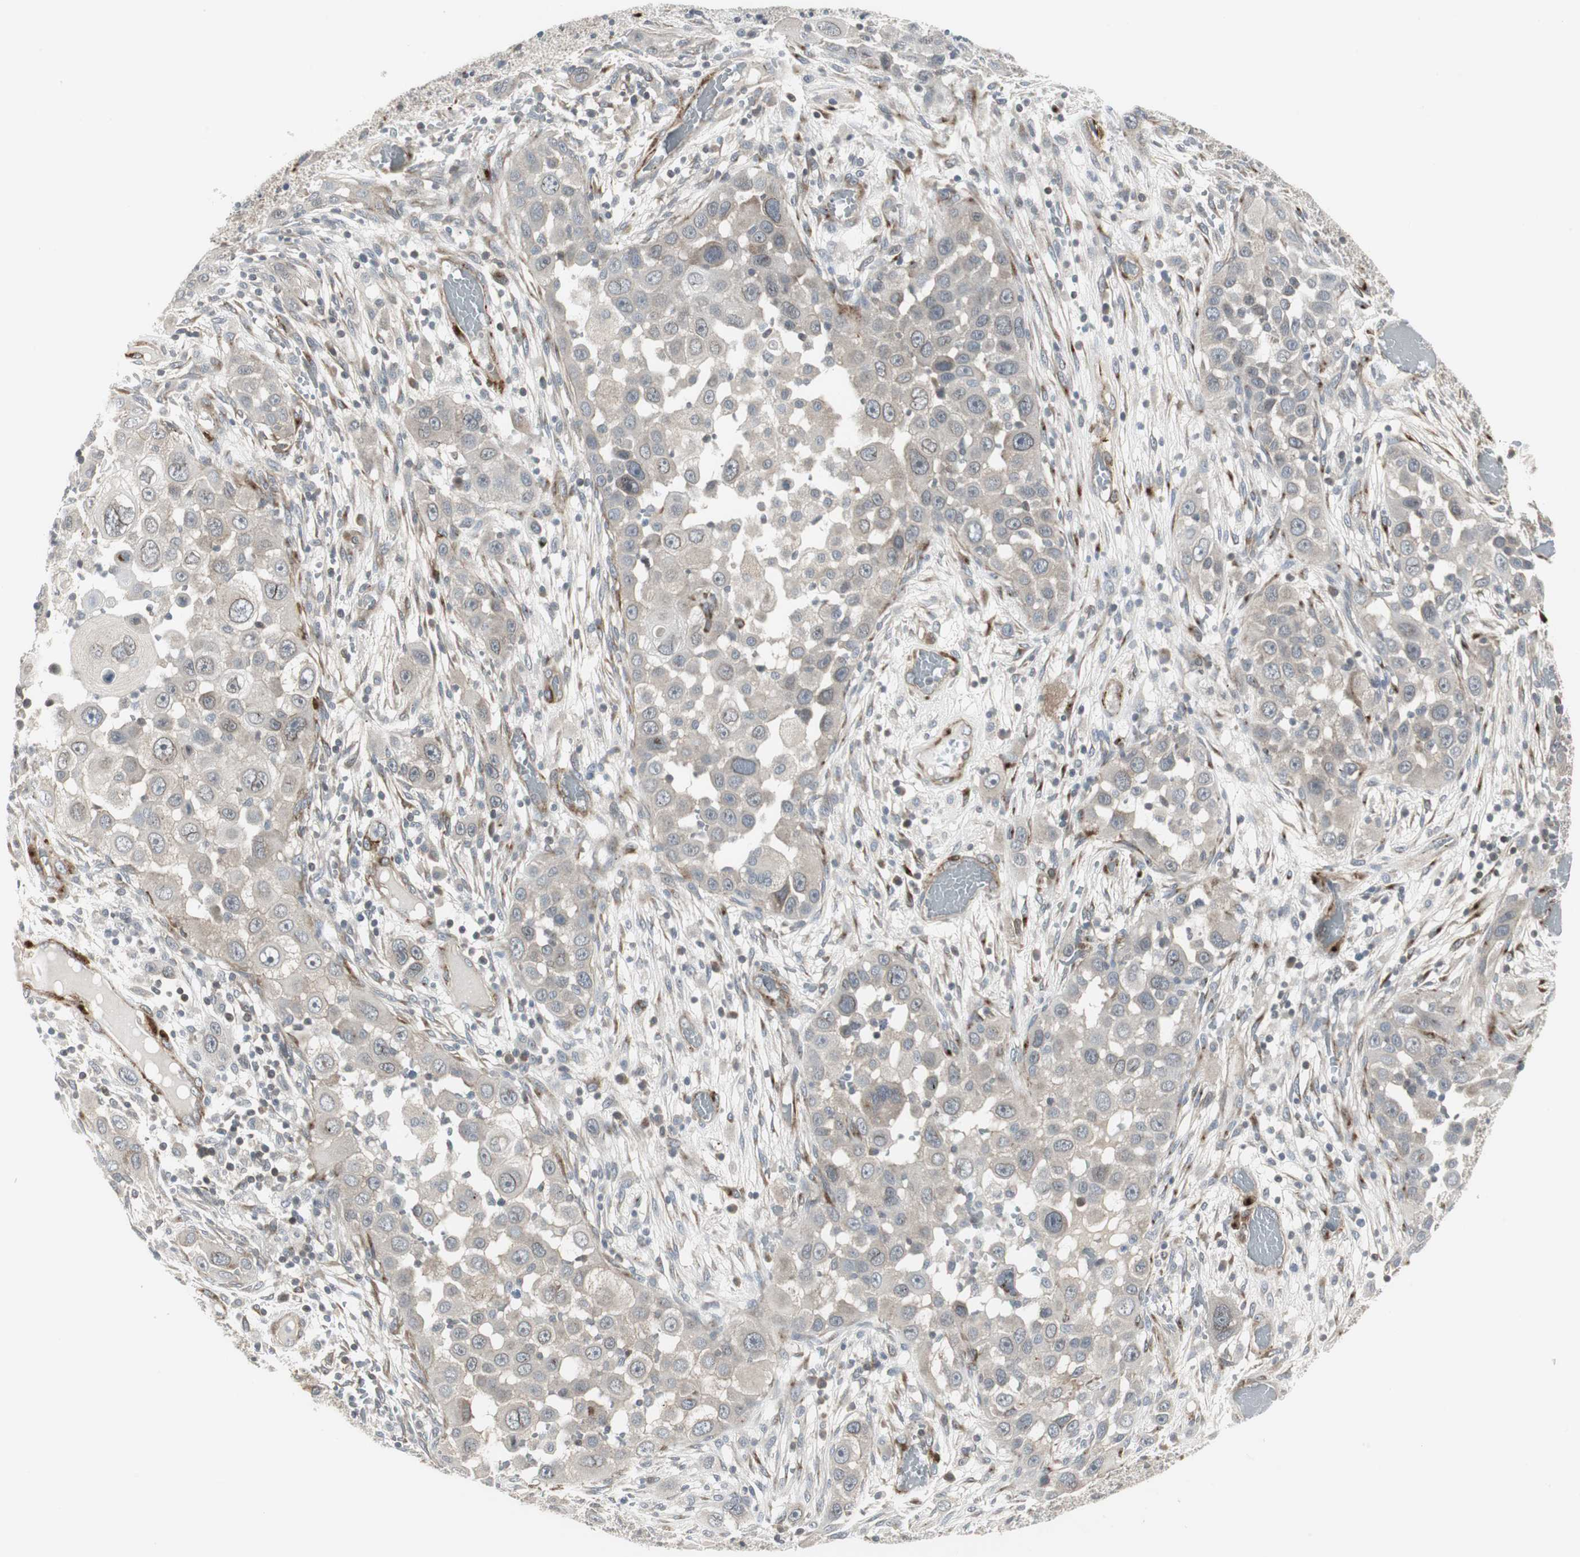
{"staining": {"intensity": "weak", "quantity": "25%-75%", "location": "cytoplasmic/membranous"}, "tissue": "head and neck cancer", "cell_type": "Tumor cells", "image_type": "cancer", "snomed": [{"axis": "morphology", "description": "Carcinoma, NOS"}, {"axis": "topography", "description": "Head-Neck"}], "caption": "Head and neck cancer (carcinoma) stained with a brown dye demonstrates weak cytoplasmic/membranous positive positivity in about 25%-75% of tumor cells.", "gene": "SCYL3", "patient": {"sex": "male", "age": 87}}